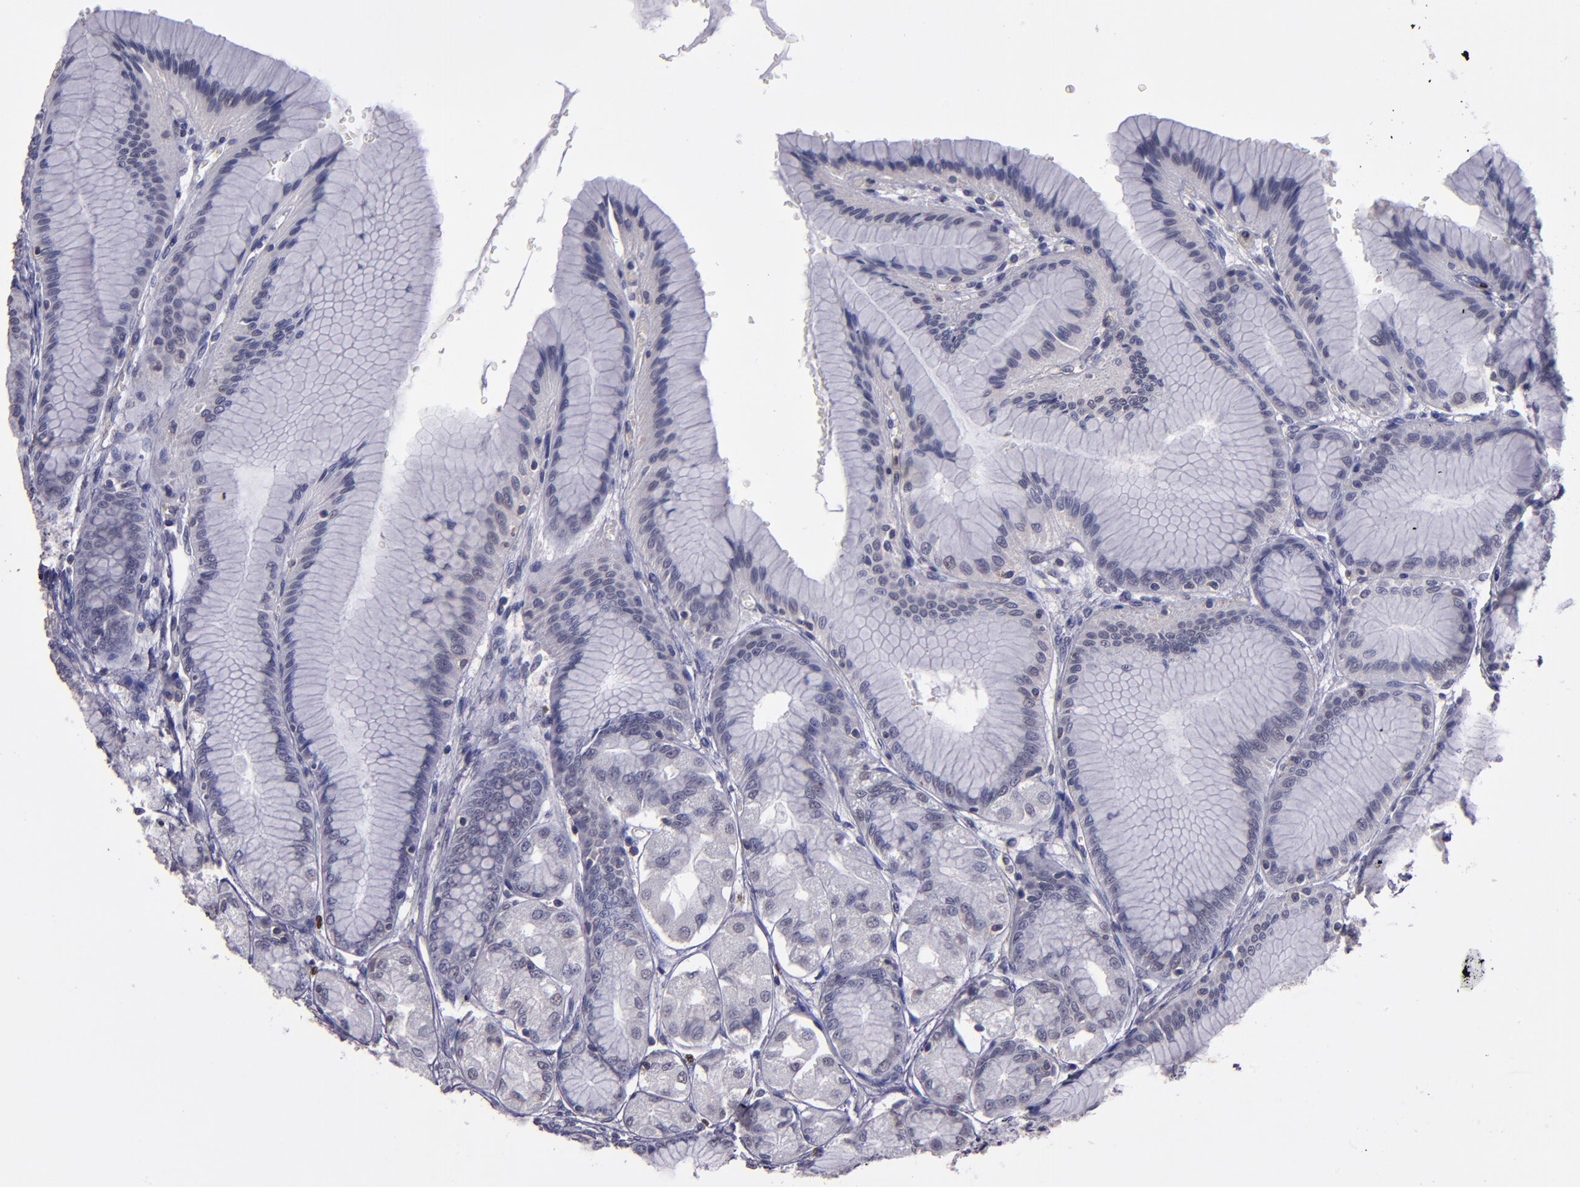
{"staining": {"intensity": "negative", "quantity": "none", "location": "none"}, "tissue": "stomach", "cell_type": "Glandular cells", "image_type": "normal", "snomed": [{"axis": "morphology", "description": "Normal tissue, NOS"}, {"axis": "morphology", "description": "Adenocarcinoma, NOS"}, {"axis": "topography", "description": "Stomach"}, {"axis": "topography", "description": "Stomach, lower"}], "caption": "High power microscopy micrograph of an immunohistochemistry photomicrograph of unremarkable stomach, revealing no significant staining in glandular cells.", "gene": "CEBPE", "patient": {"sex": "female", "age": 65}}